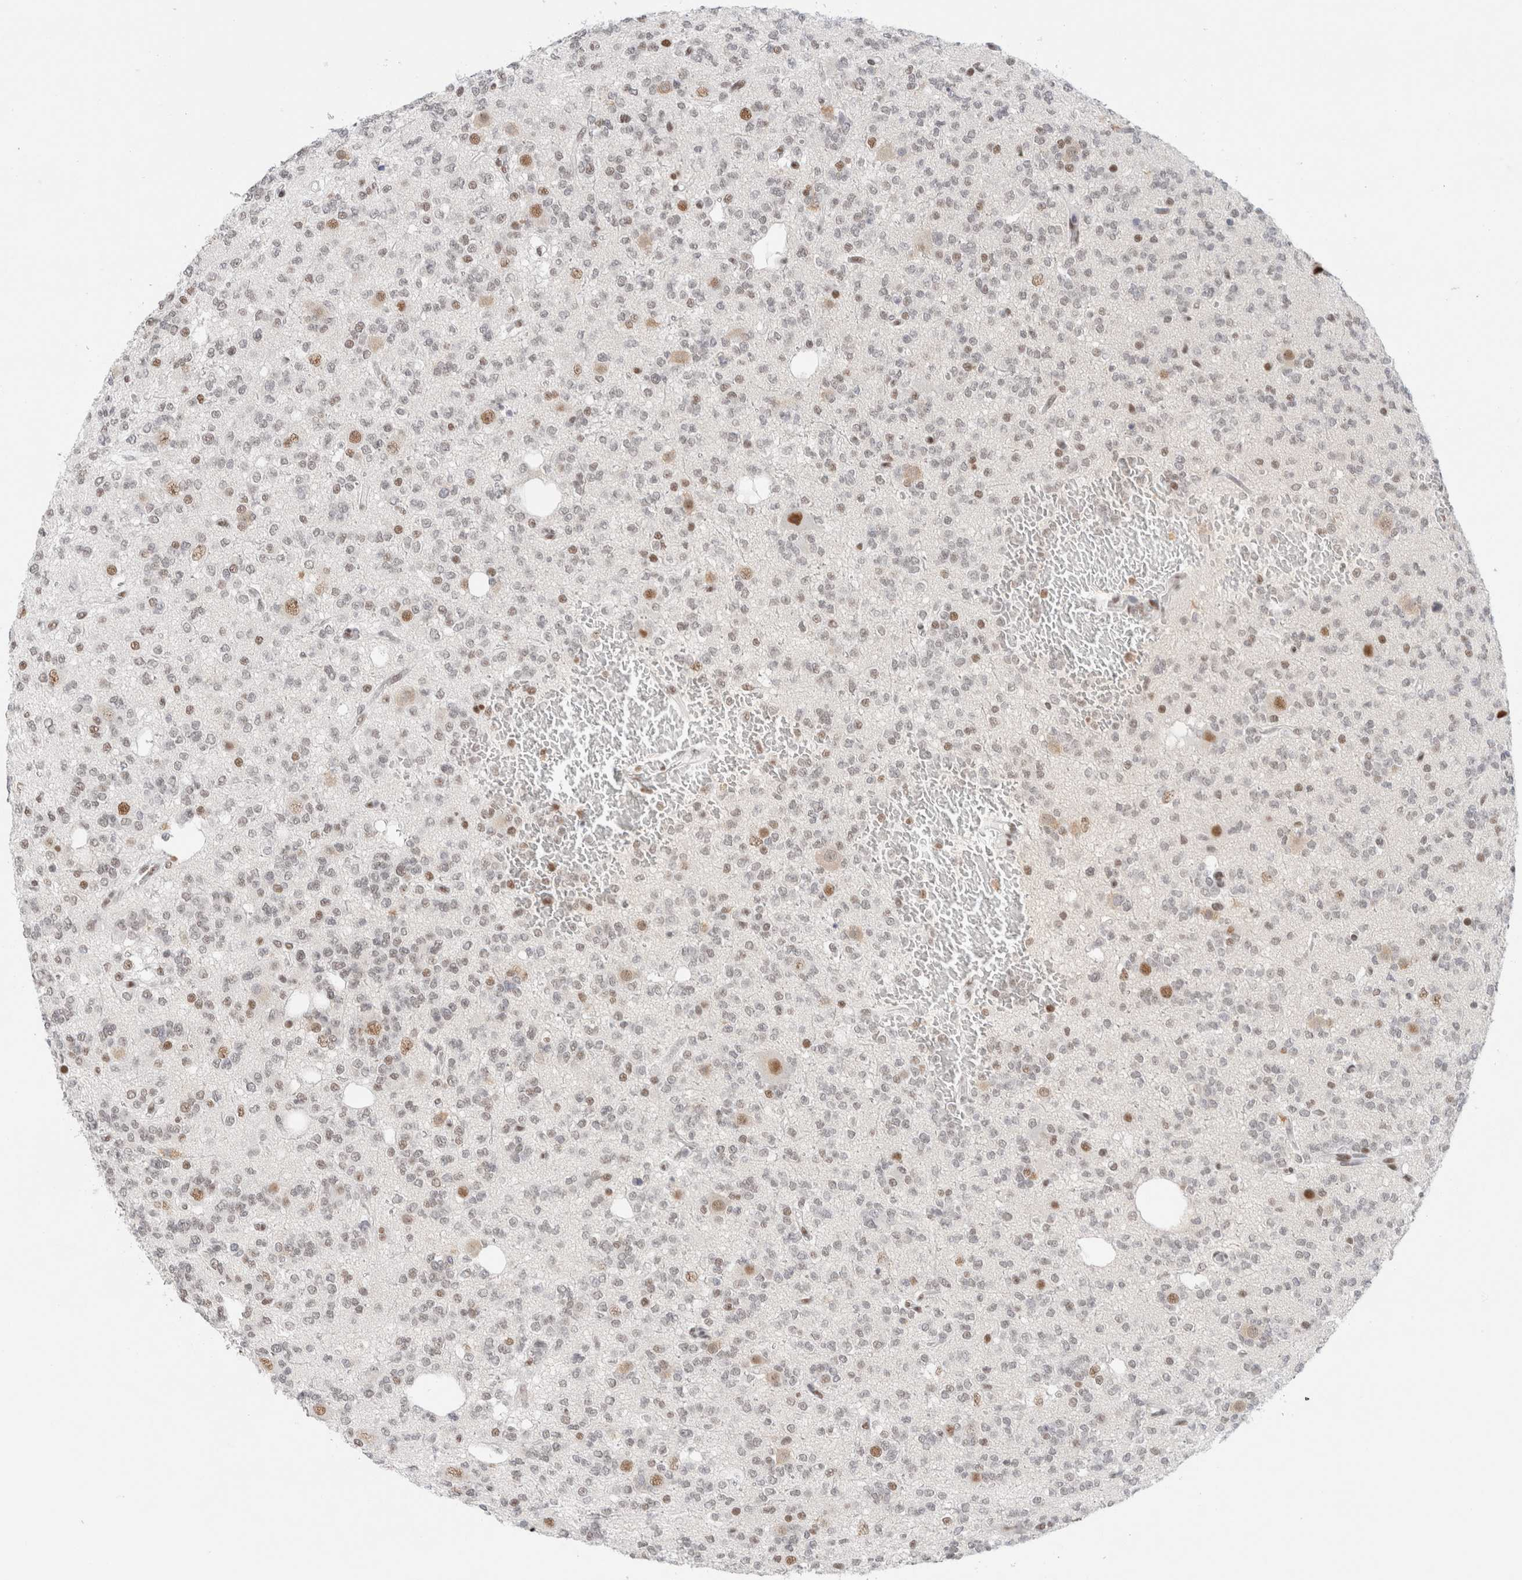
{"staining": {"intensity": "weak", "quantity": "<25%", "location": "nuclear"}, "tissue": "glioma", "cell_type": "Tumor cells", "image_type": "cancer", "snomed": [{"axis": "morphology", "description": "Glioma, malignant, Low grade"}, {"axis": "topography", "description": "Brain"}], "caption": "An image of malignant glioma (low-grade) stained for a protein shows no brown staining in tumor cells.", "gene": "COPS7A", "patient": {"sex": "male", "age": 38}}